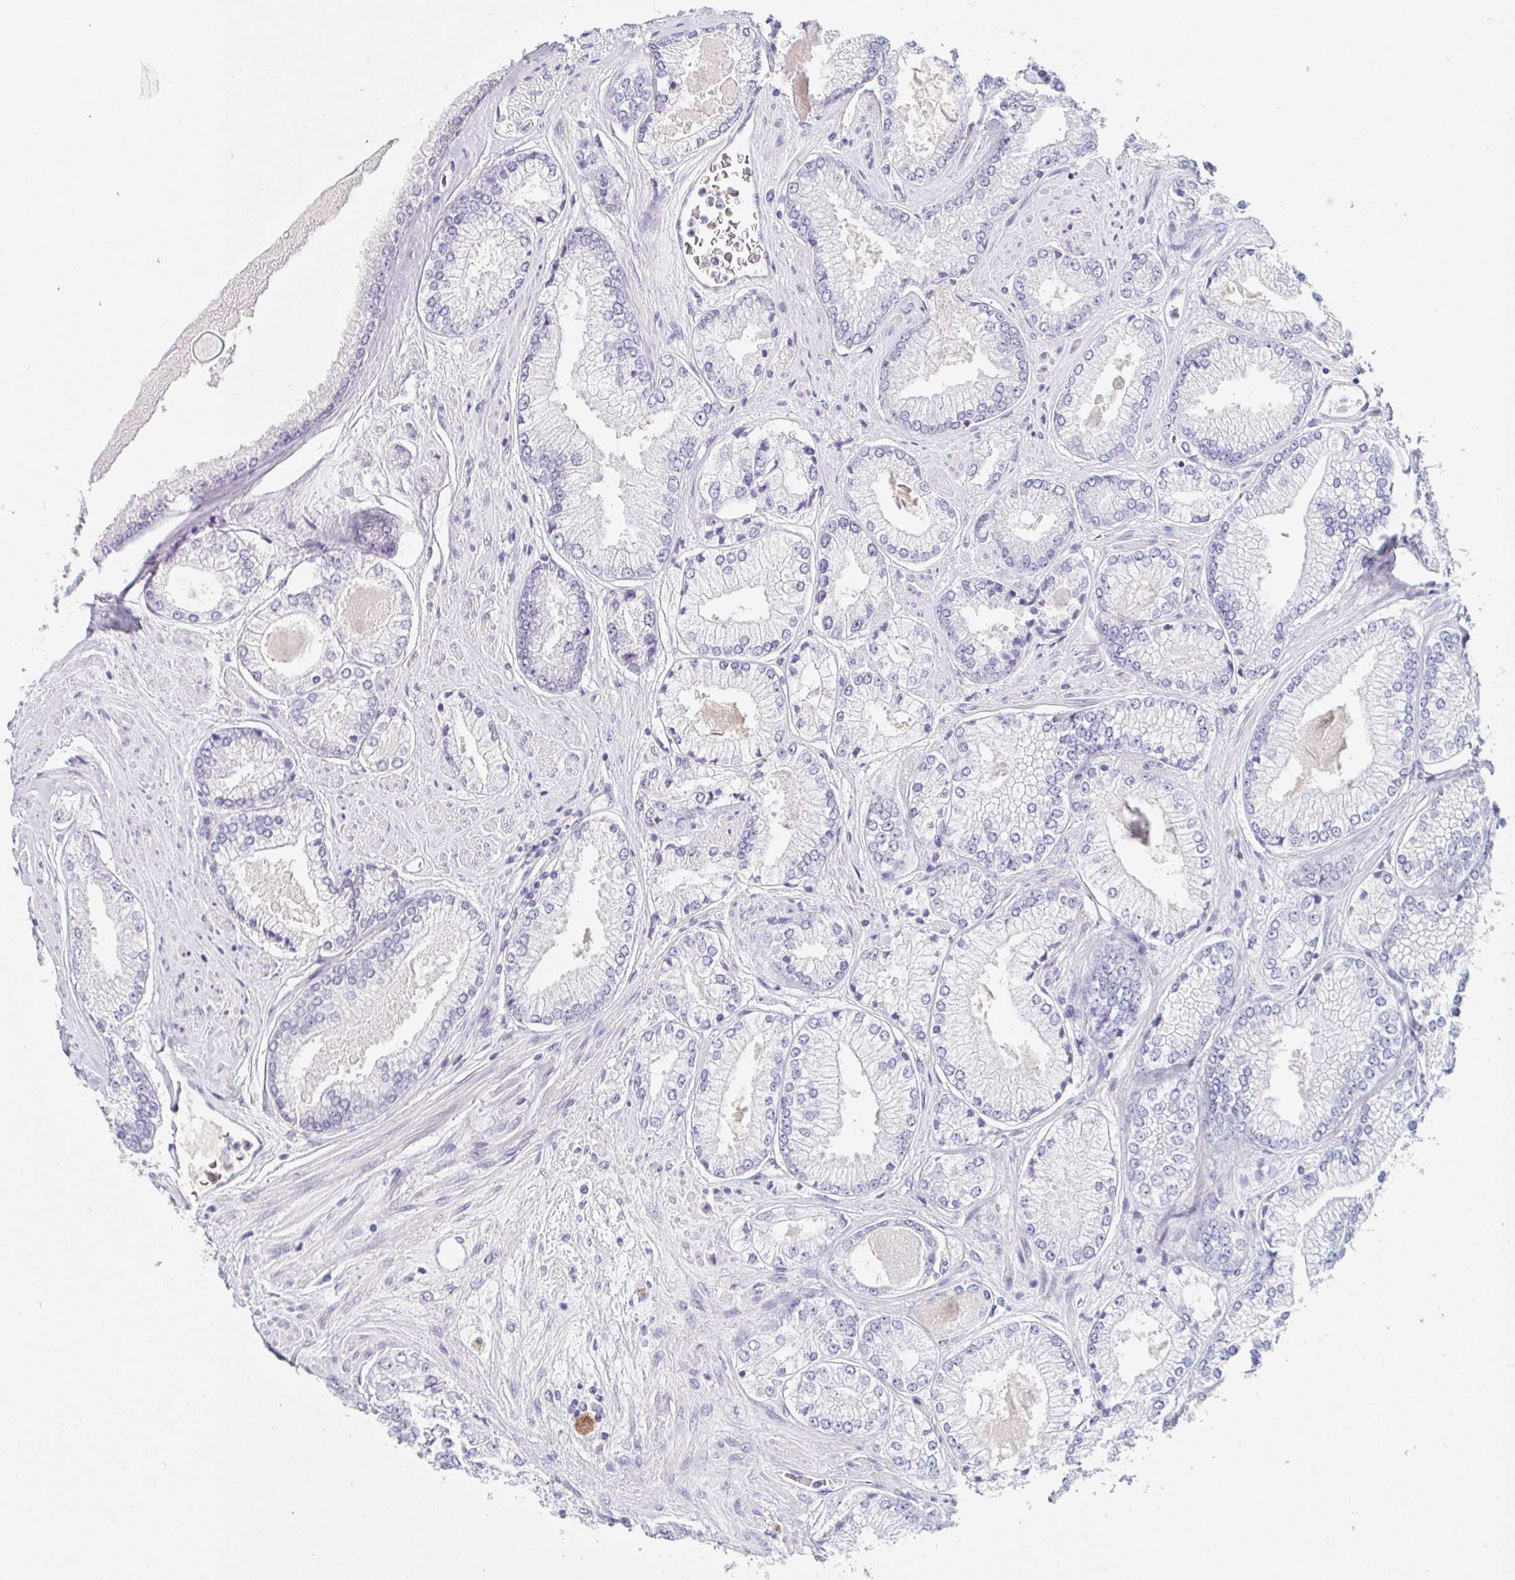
{"staining": {"intensity": "negative", "quantity": "none", "location": "none"}, "tissue": "prostate cancer", "cell_type": "Tumor cells", "image_type": "cancer", "snomed": [{"axis": "morphology", "description": "Adenocarcinoma, Low grade"}, {"axis": "topography", "description": "Prostate"}], "caption": "A high-resolution micrograph shows IHC staining of prostate adenocarcinoma (low-grade), which displays no significant staining in tumor cells.", "gene": "TEX44", "patient": {"sex": "male", "age": 67}}